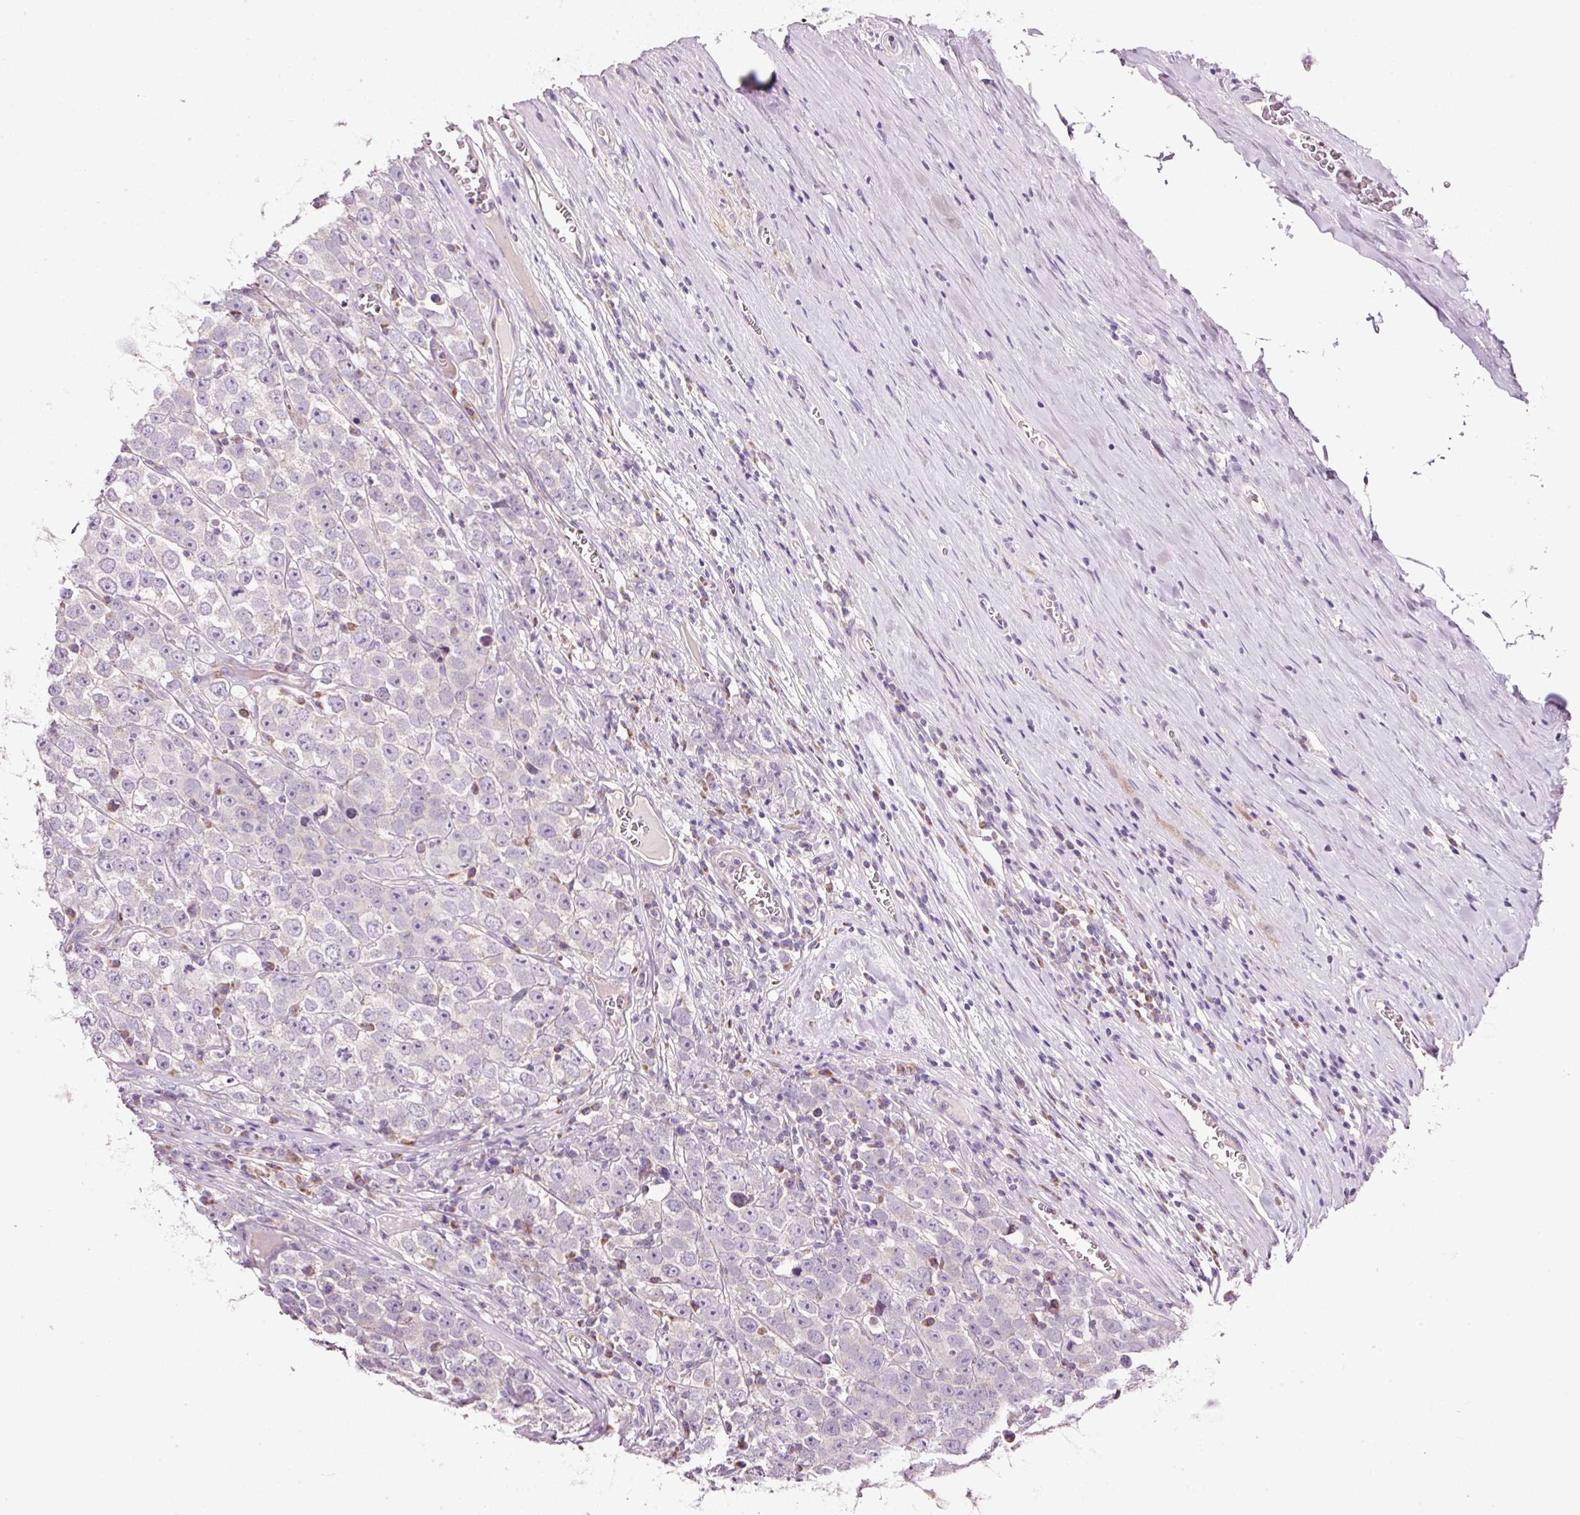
{"staining": {"intensity": "negative", "quantity": "none", "location": "none"}, "tissue": "testis cancer", "cell_type": "Tumor cells", "image_type": "cancer", "snomed": [{"axis": "morphology", "description": "Seminoma, NOS"}, {"axis": "morphology", "description": "Carcinoma, Embryonal, NOS"}, {"axis": "topography", "description": "Testis"}], "caption": "IHC of human testis cancer (seminoma) demonstrates no positivity in tumor cells.", "gene": "NDUFA1", "patient": {"sex": "male", "age": 52}}